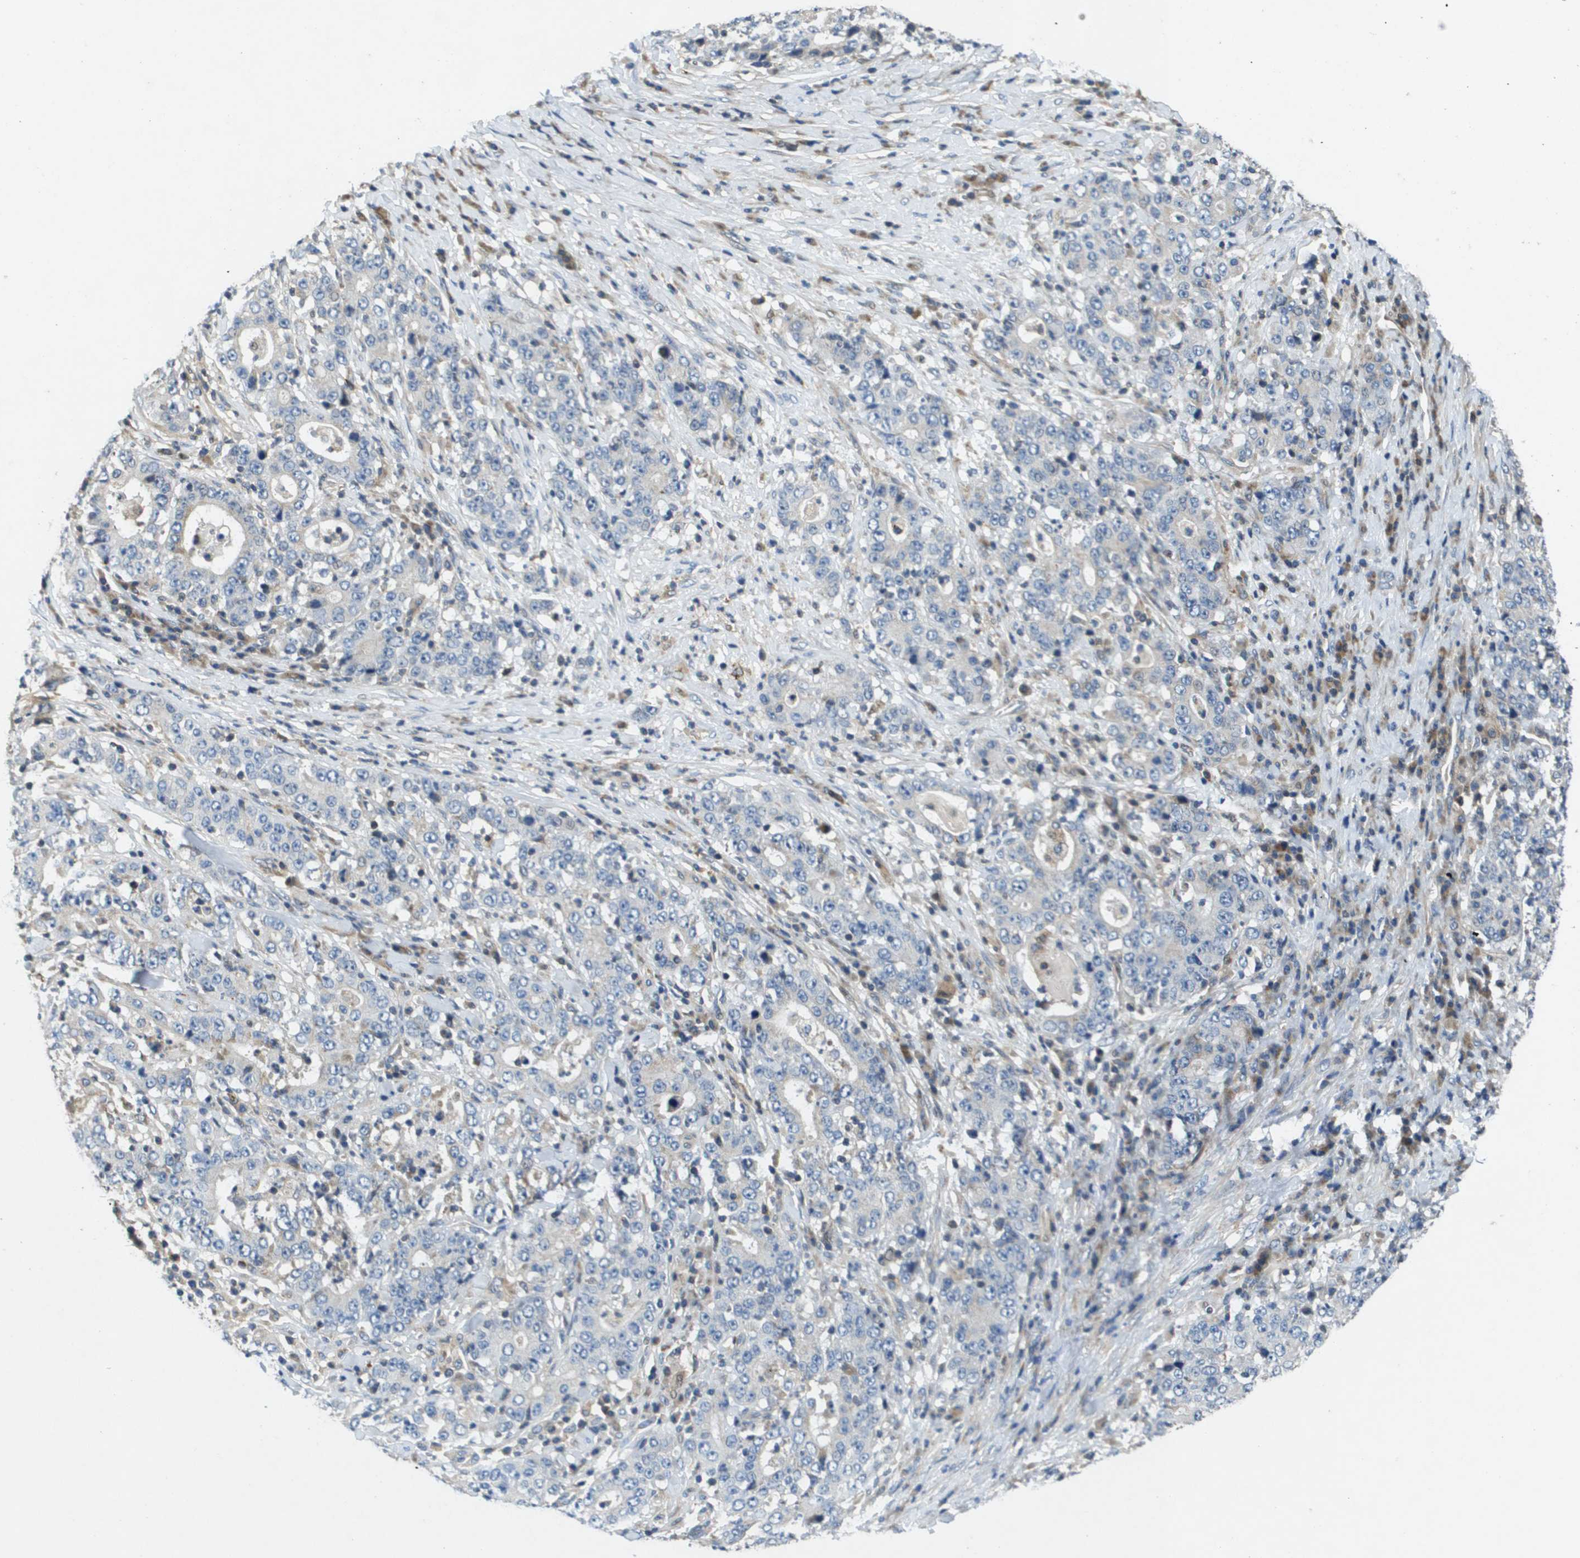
{"staining": {"intensity": "negative", "quantity": "none", "location": "none"}, "tissue": "stomach cancer", "cell_type": "Tumor cells", "image_type": "cancer", "snomed": [{"axis": "morphology", "description": "Normal tissue, NOS"}, {"axis": "morphology", "description": "Adenocarcinoma, NOS"}, {"axis": "topography", "description": "Stomach, upper"}, {"axis": "topography", "description": "Stomach"}], "caption": "A high-resolution image shows immunohistochemistry staining of stomach adenocarcinoma, which shows no significant staining in tumor cells.", "gene": "SCN4B", "patient": {"sex": "male", "age": 59}}